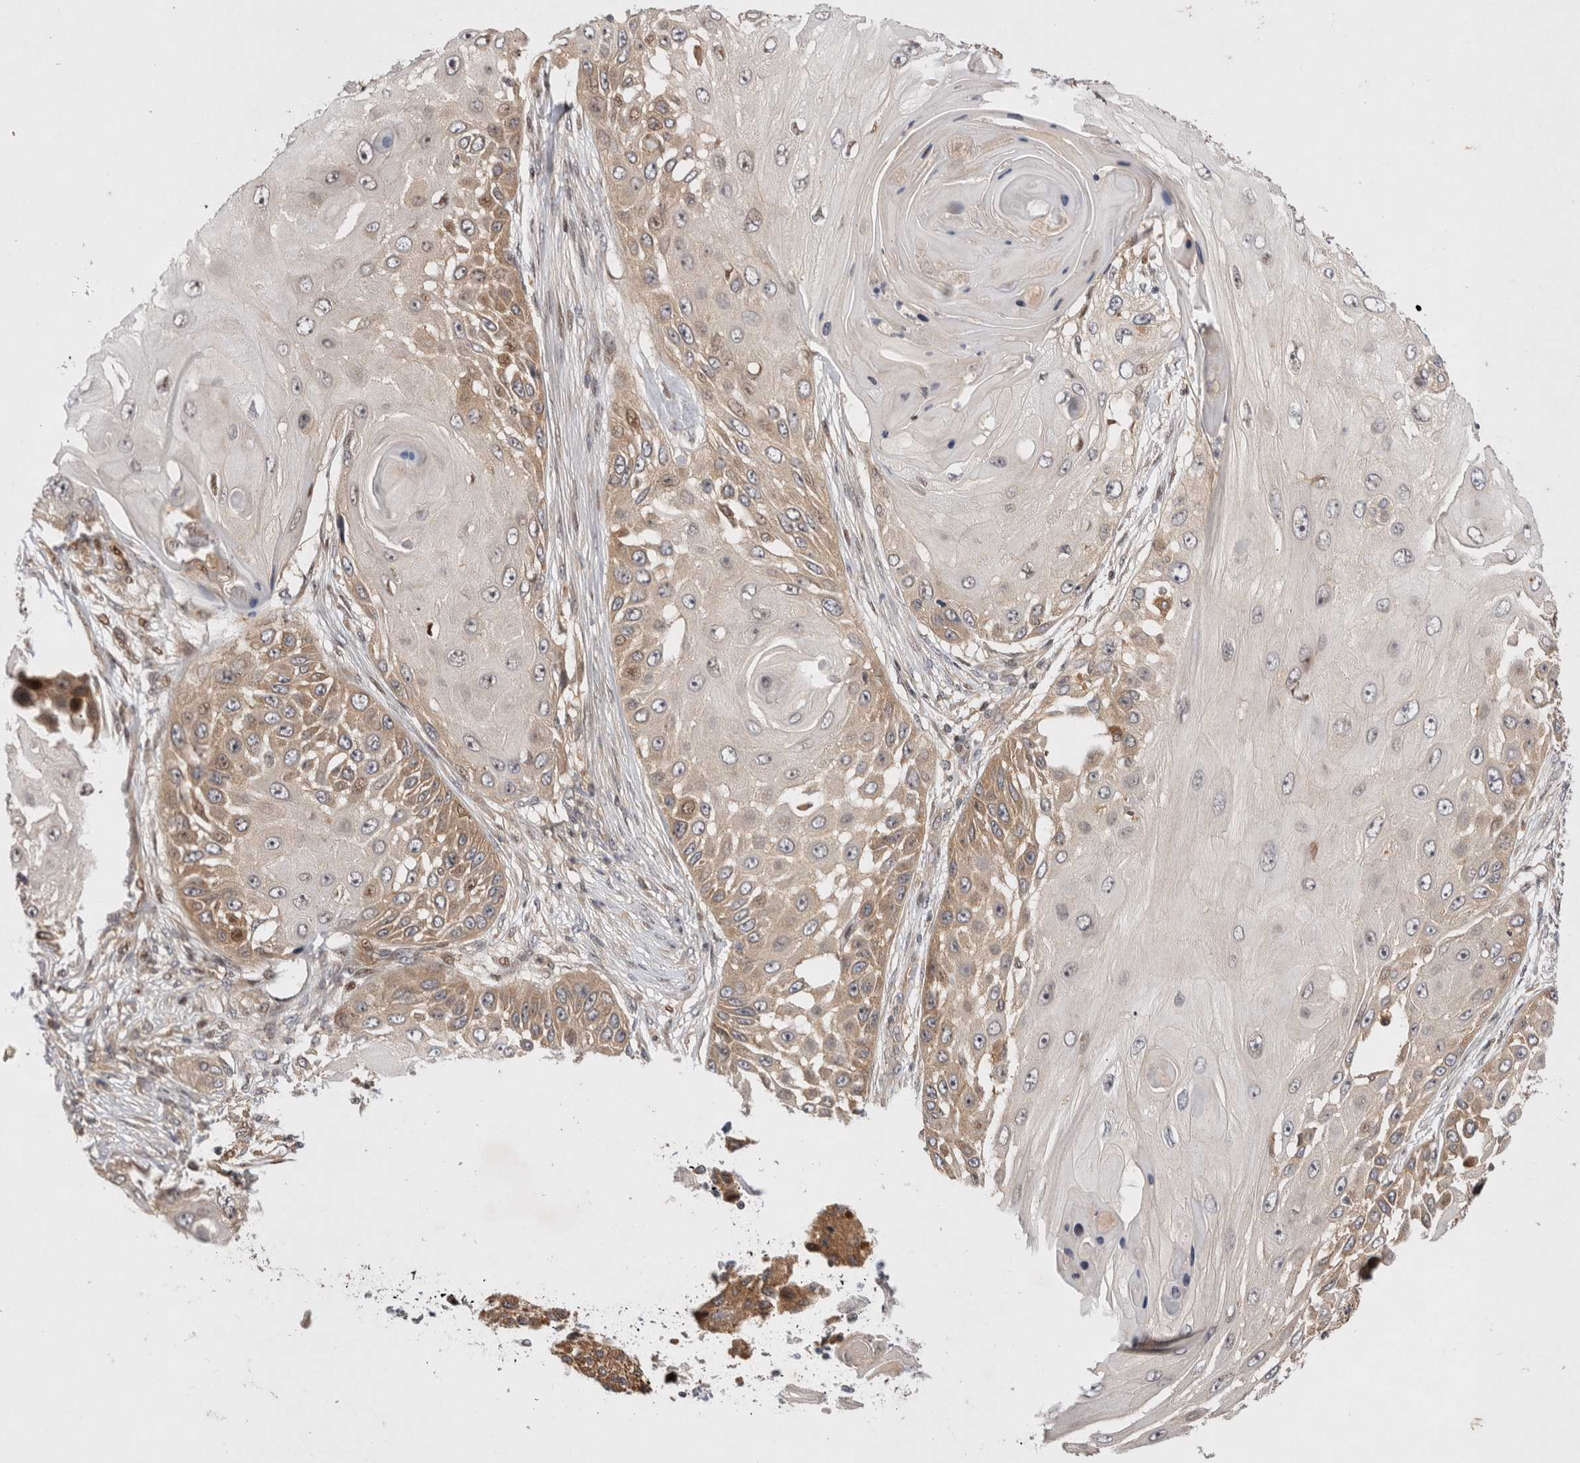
{"staining": {"intensity": "moderate", "quantity": "<25%", "location": "cytoplasmic/membranous"}, "tissue": "skin cancer", "cell_type": "Tumor cells", "image_type": "cancer", "snomed": [{"axis": "morphology", "description": "Squamous cell carcinoma, NOS"}, {"axis": "topography", "description": "Skin"}], "caption": "There is low levels of moderate cytoplasmic/membranous expression in tumor cells of skin squamous cell carcinoma, as demonstrated by immunohistochemical staining (brown color).", "gene": "HTT", "patient": {"sex": "female", "age": 44}}